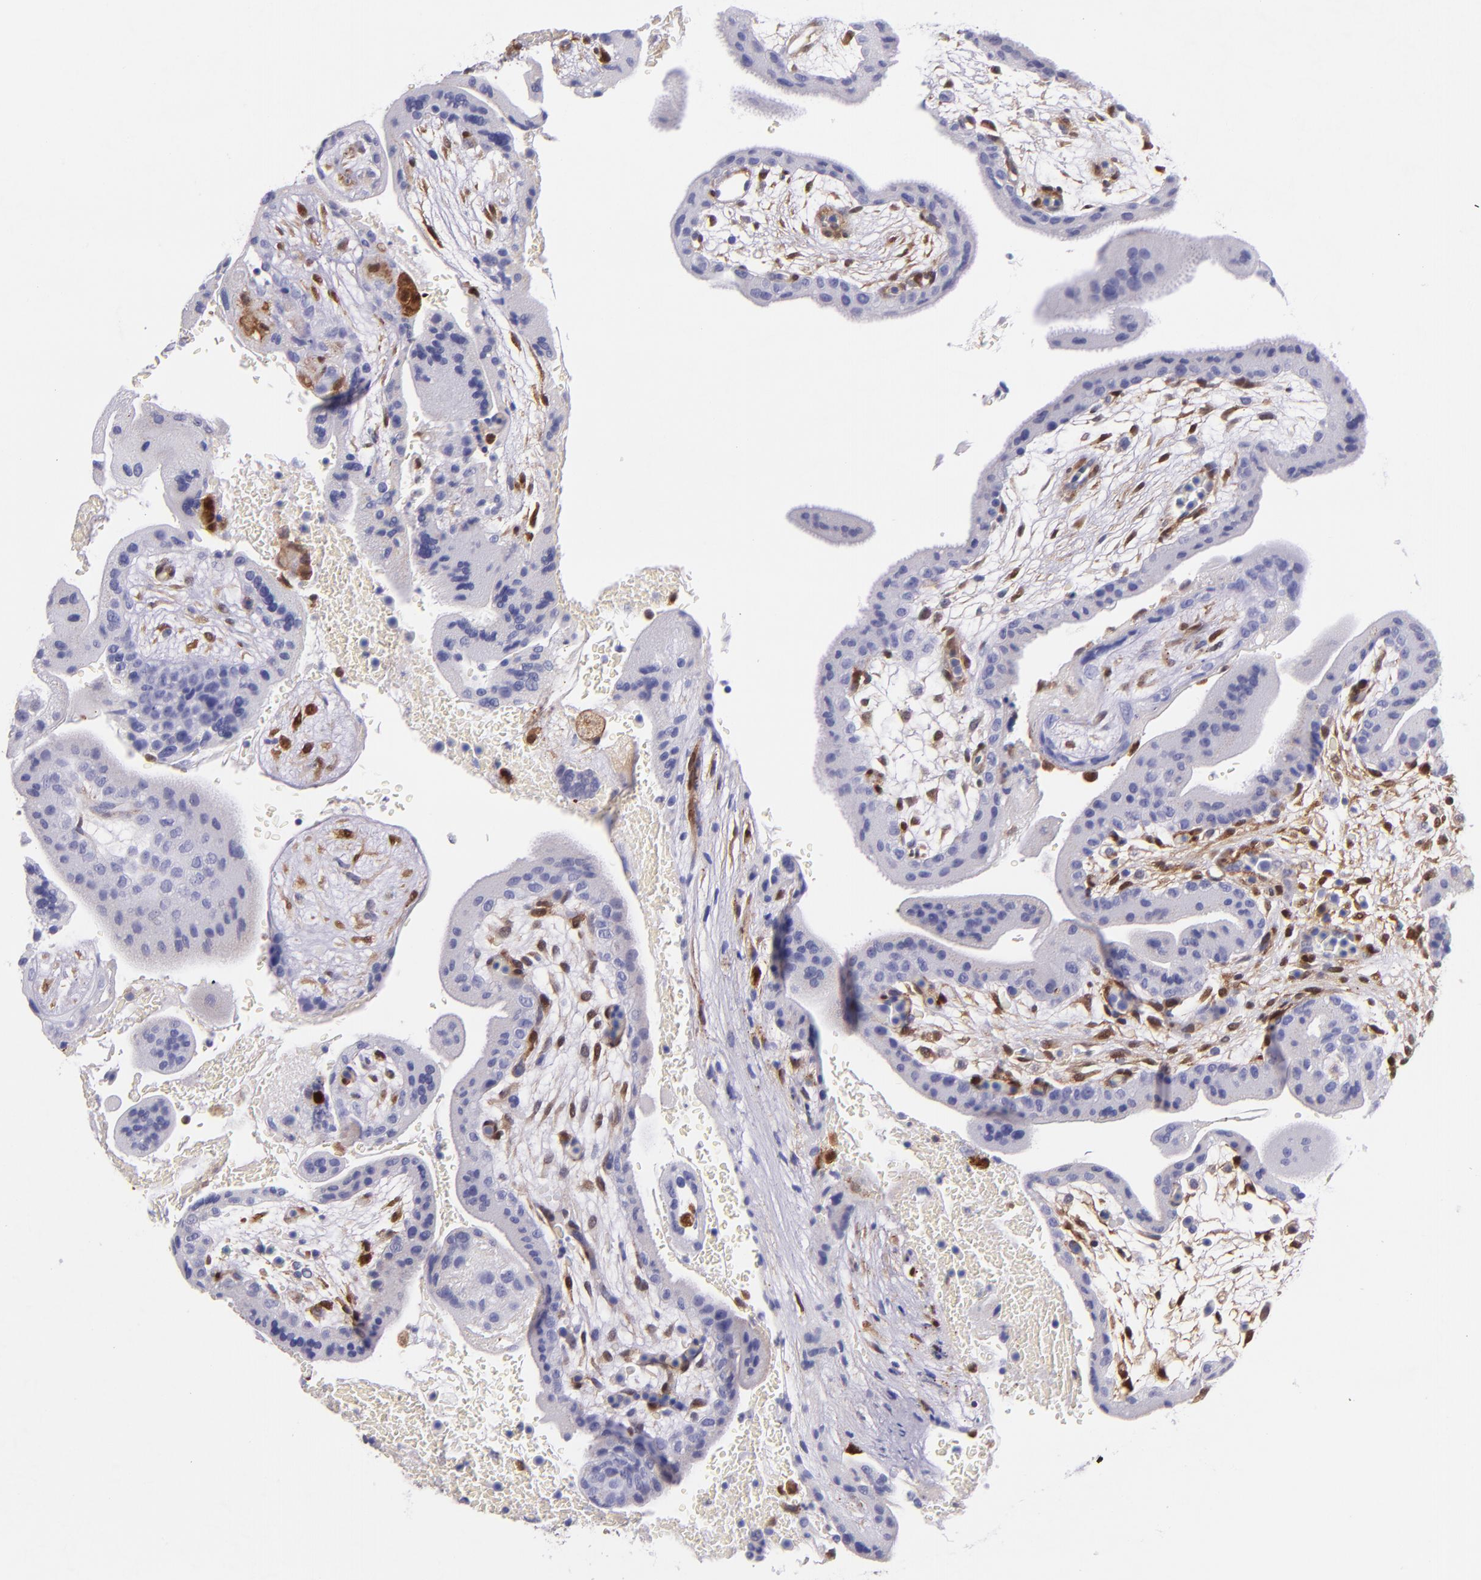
{"staining": {"intensity": "strong", "quantity": "25%-75%", "location": "cytoplasmic/membranous,nuclear"}, "tissue": "placenta", "cell_type": "Decidual cells", "image_type": "normal", "snomed": [{"axis": "morphology", "description": "Normal tissue, NOS"}, {"axis": "topography", "description": "Placenta"}], "caption": "Benign placenta demonstrates strong cytoplasmic/membranous,nuclear positivity in about 25%-75% of decidual cells (DAB IHC with brightfield microscopy, high magnification)..", "gene": "LGALS1", "patient": {"sex": "female", "age": 35}}